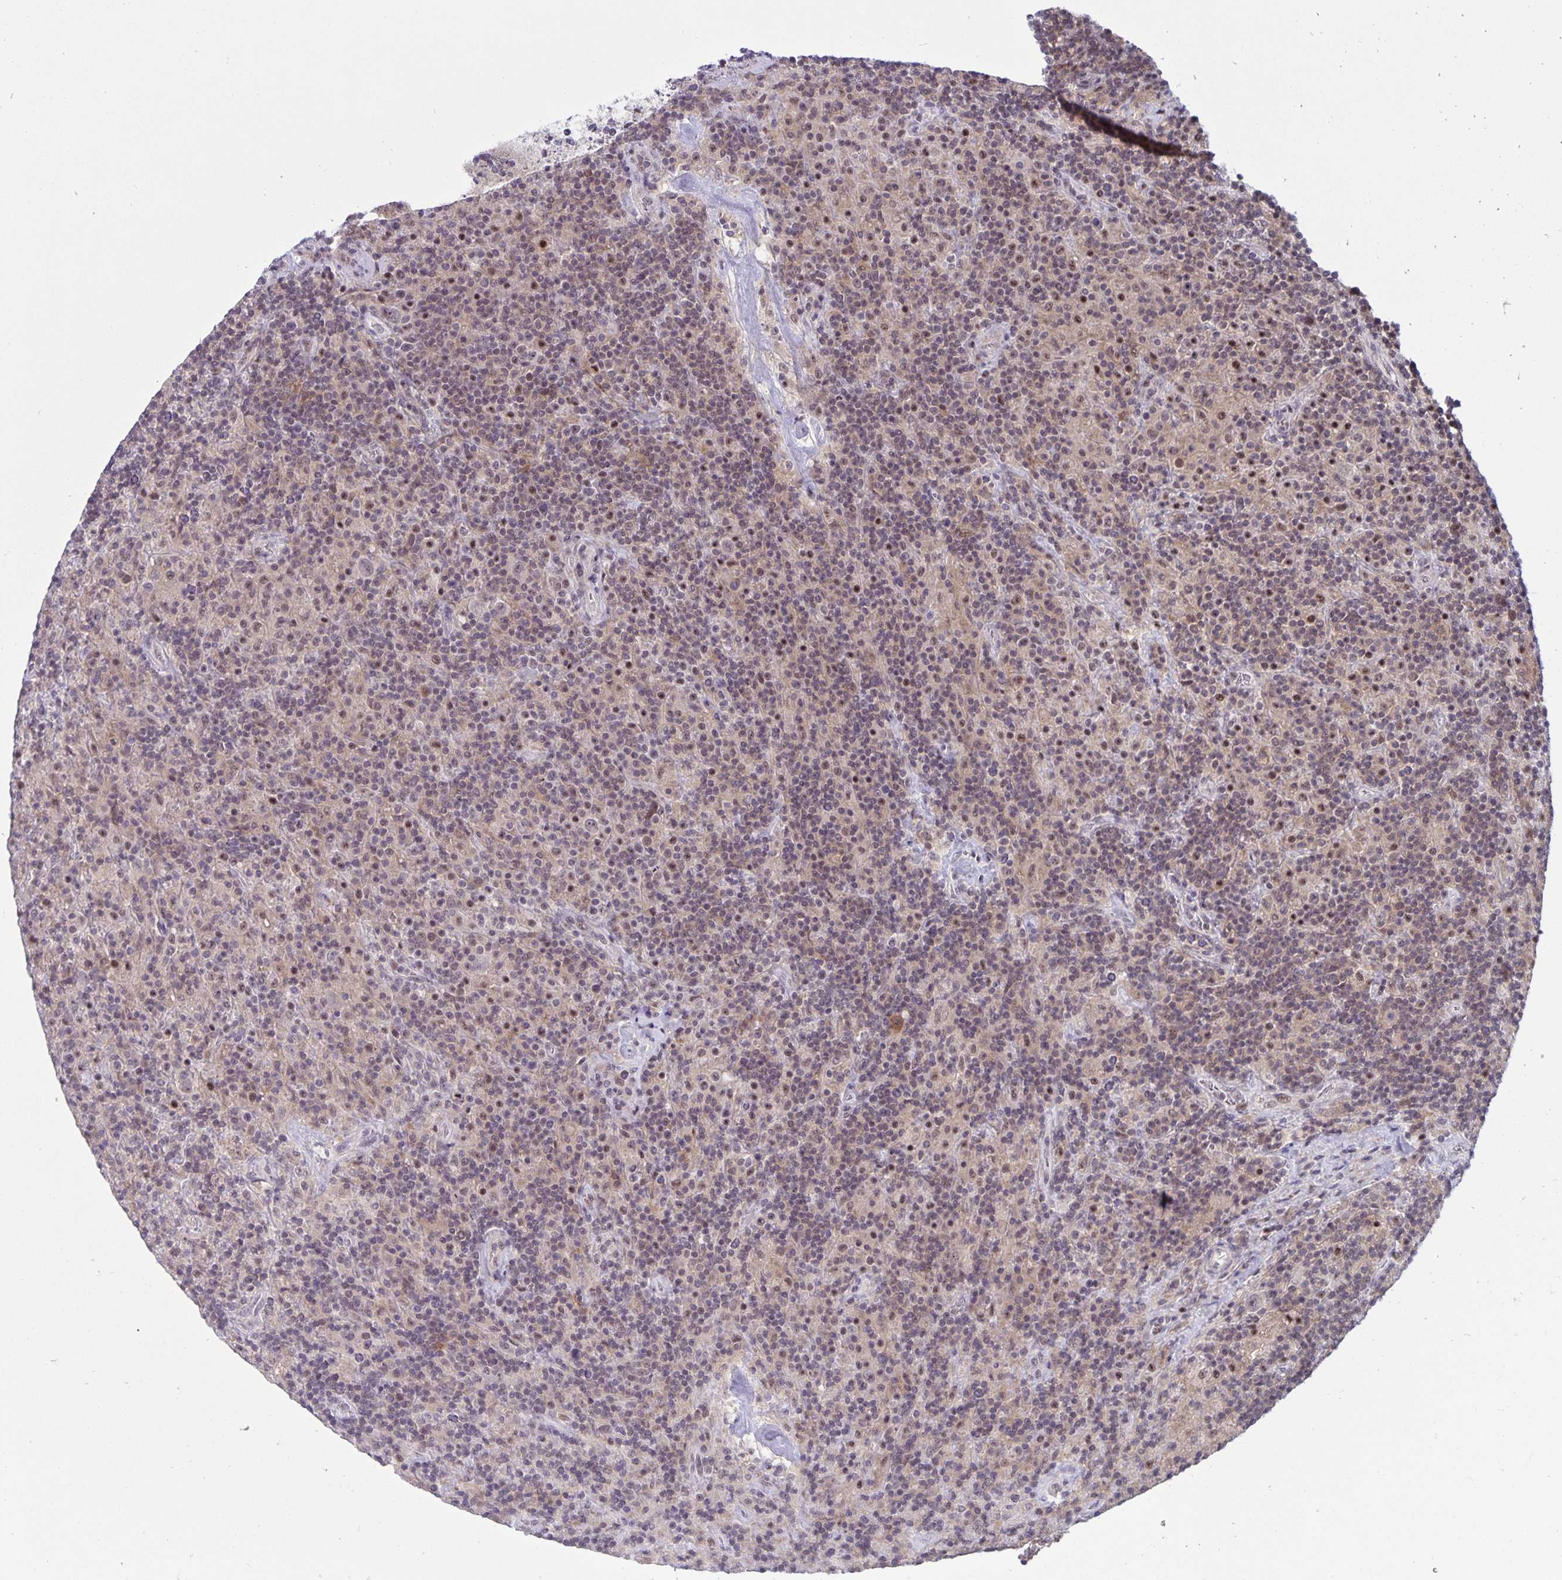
{"staining": {"intensity": "weak", "quantity": "<25%", "location": "nuclear"}, "tissue": "lymphoma", "cell_type": "Tumor cells", "image_type": "cancer", "snomed": [{"axis": "morphology", "description": "Hodgkin's disease, NOS"}, {"axis": "topography", "description": "Lymph node"}], "caption": "Immunohistochemical staining of Hodgkin's disease displays no significant positivity in tumor cells.", "gene": "EXOC6B", "patient": {"sex": "male", "age": 70}}